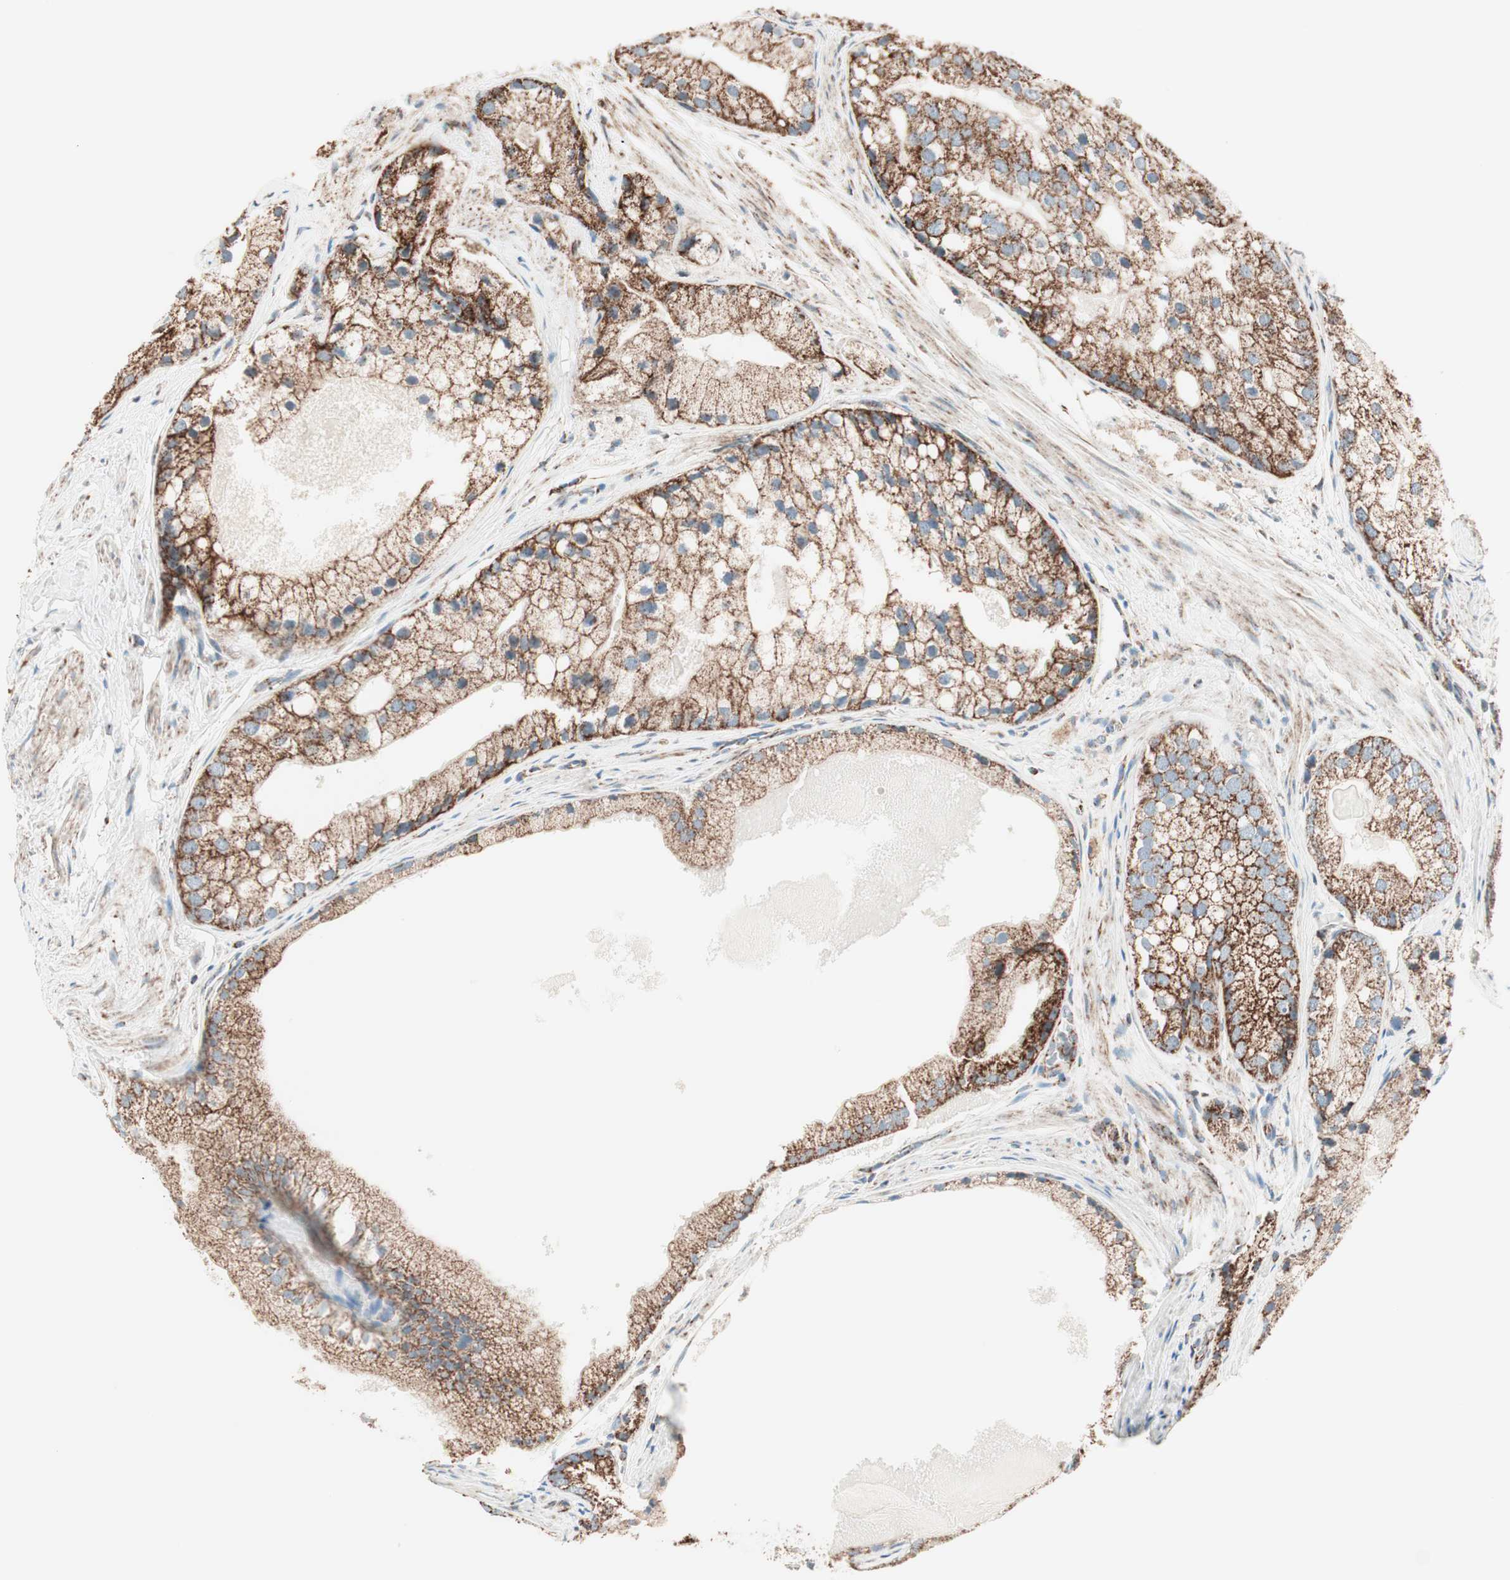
{"staining": {"intensity": "strong", "quantity": ">75%", "location": "cytoplasmic/membranous"}, "tissue": "prostate cancer", "cell_type": "Tumor cells", "image_type": "cancer", "snomed": [{"axis": "morphology", "description": "Adenocarcinoma, Low grade"}, {"axis": "topography", "description": "Prostate"}], "caption": "Approximately >75% of tumor cells in human adenocarcinoma (low-grade) (prostate) reveal strong cytoplasmic/membranous protein staining as visualized by brown immunohistochemical staining.", "gene": "TOMM22", "patient": {"sex": "male", "age": 69}}